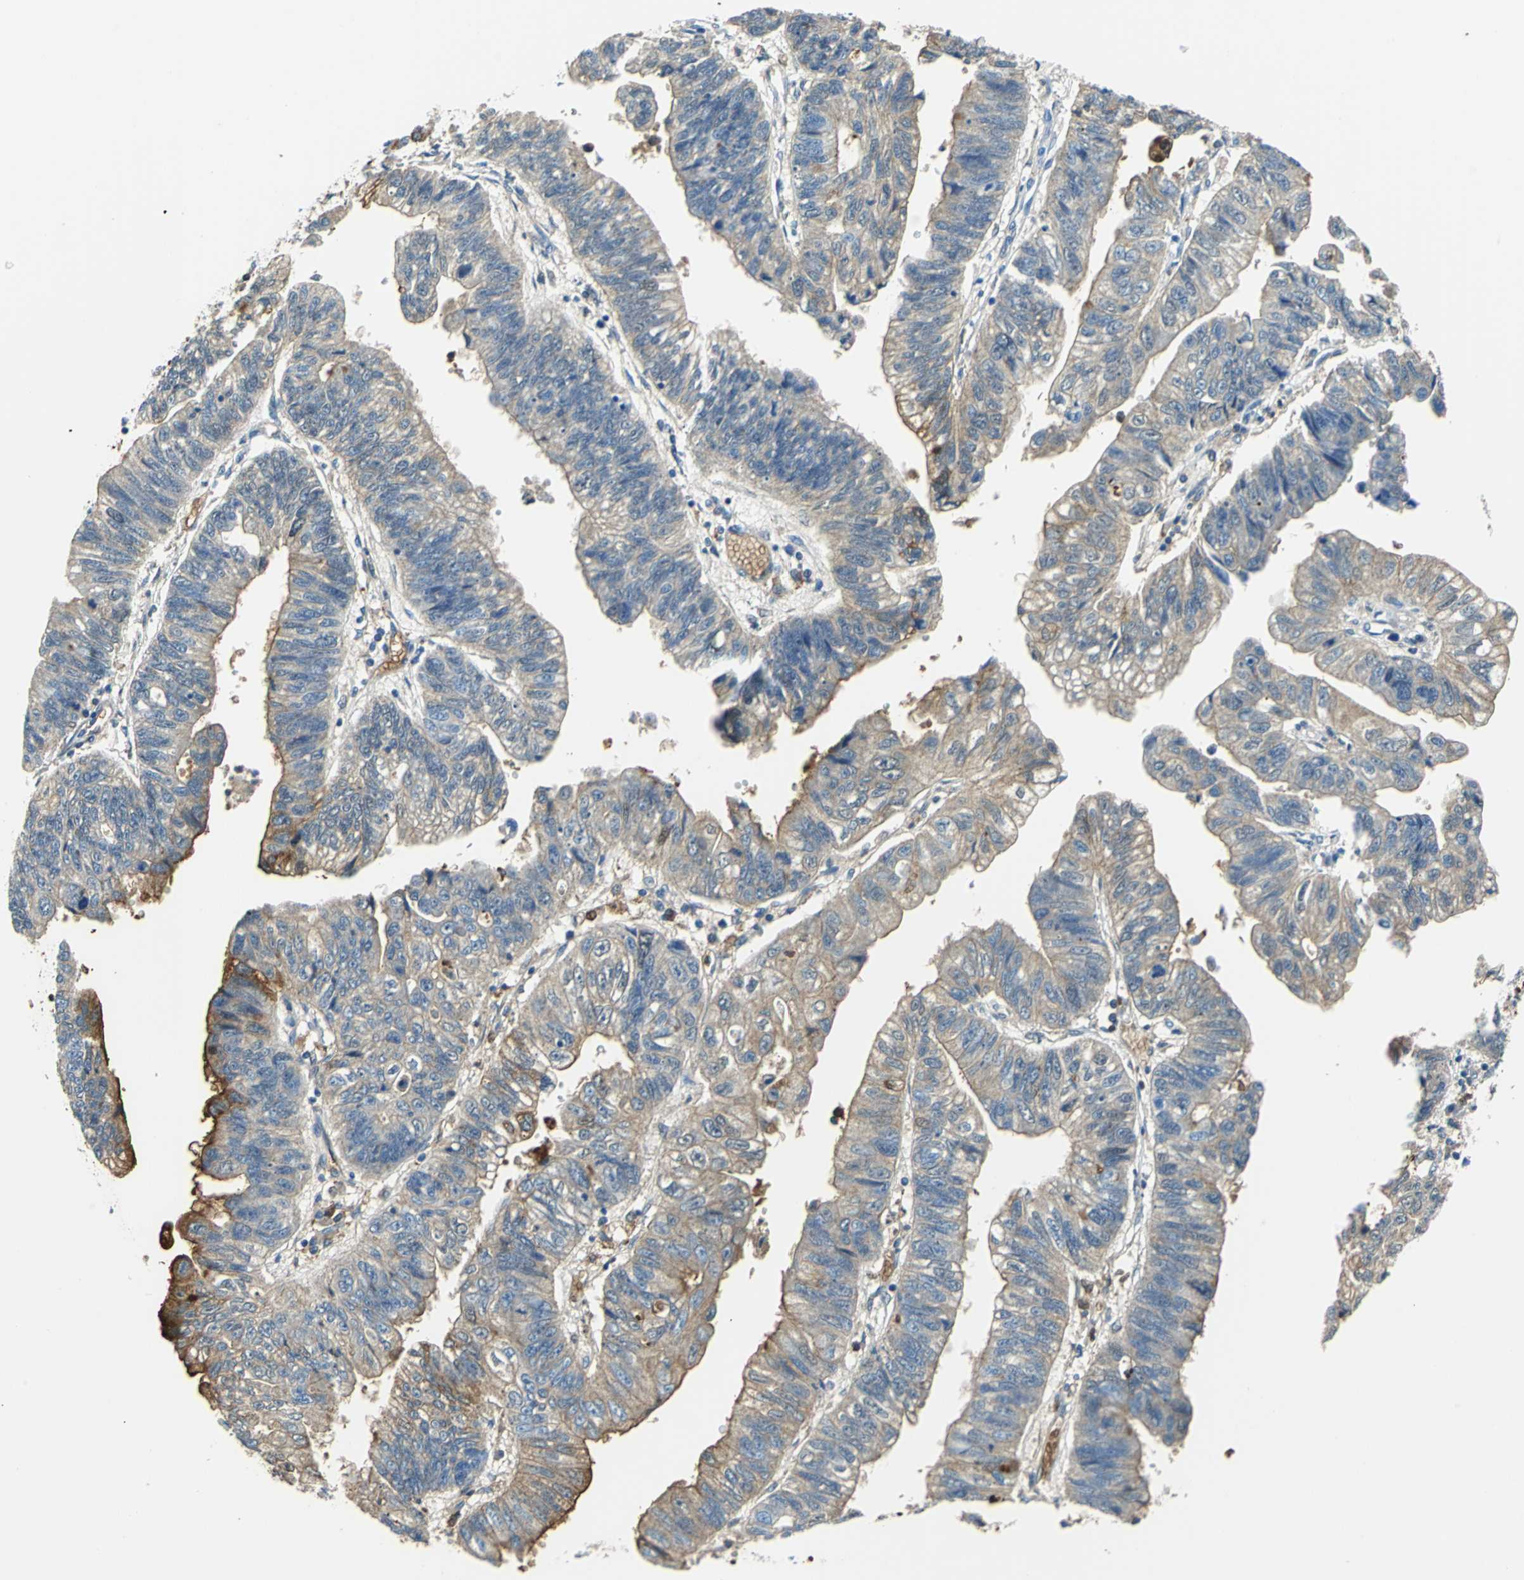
{"staining": {"intensity": "moderate", "quantity": ">75%", "location": "cytoplasmic/membranous"}, "tissue": "stomach cancer", "cell_type": "Tumor cells", "image_type": "cancer", "snomed": [{"axis": "morphology", "description": "Adenocarcinoma, NOS"}, {"axis": "topography", "description": "Stomach"}], "caption": "Immunohistochemical staining of stomach cancer demonstrates medium levels of moderate cytoplasmic/membranous staining in about >75% of tumor cells. The protein of interest is shown in brown color, while the nuclei are stained blue.", "gene": "ALB", "patient": {"sex": "male", "age": 59}}